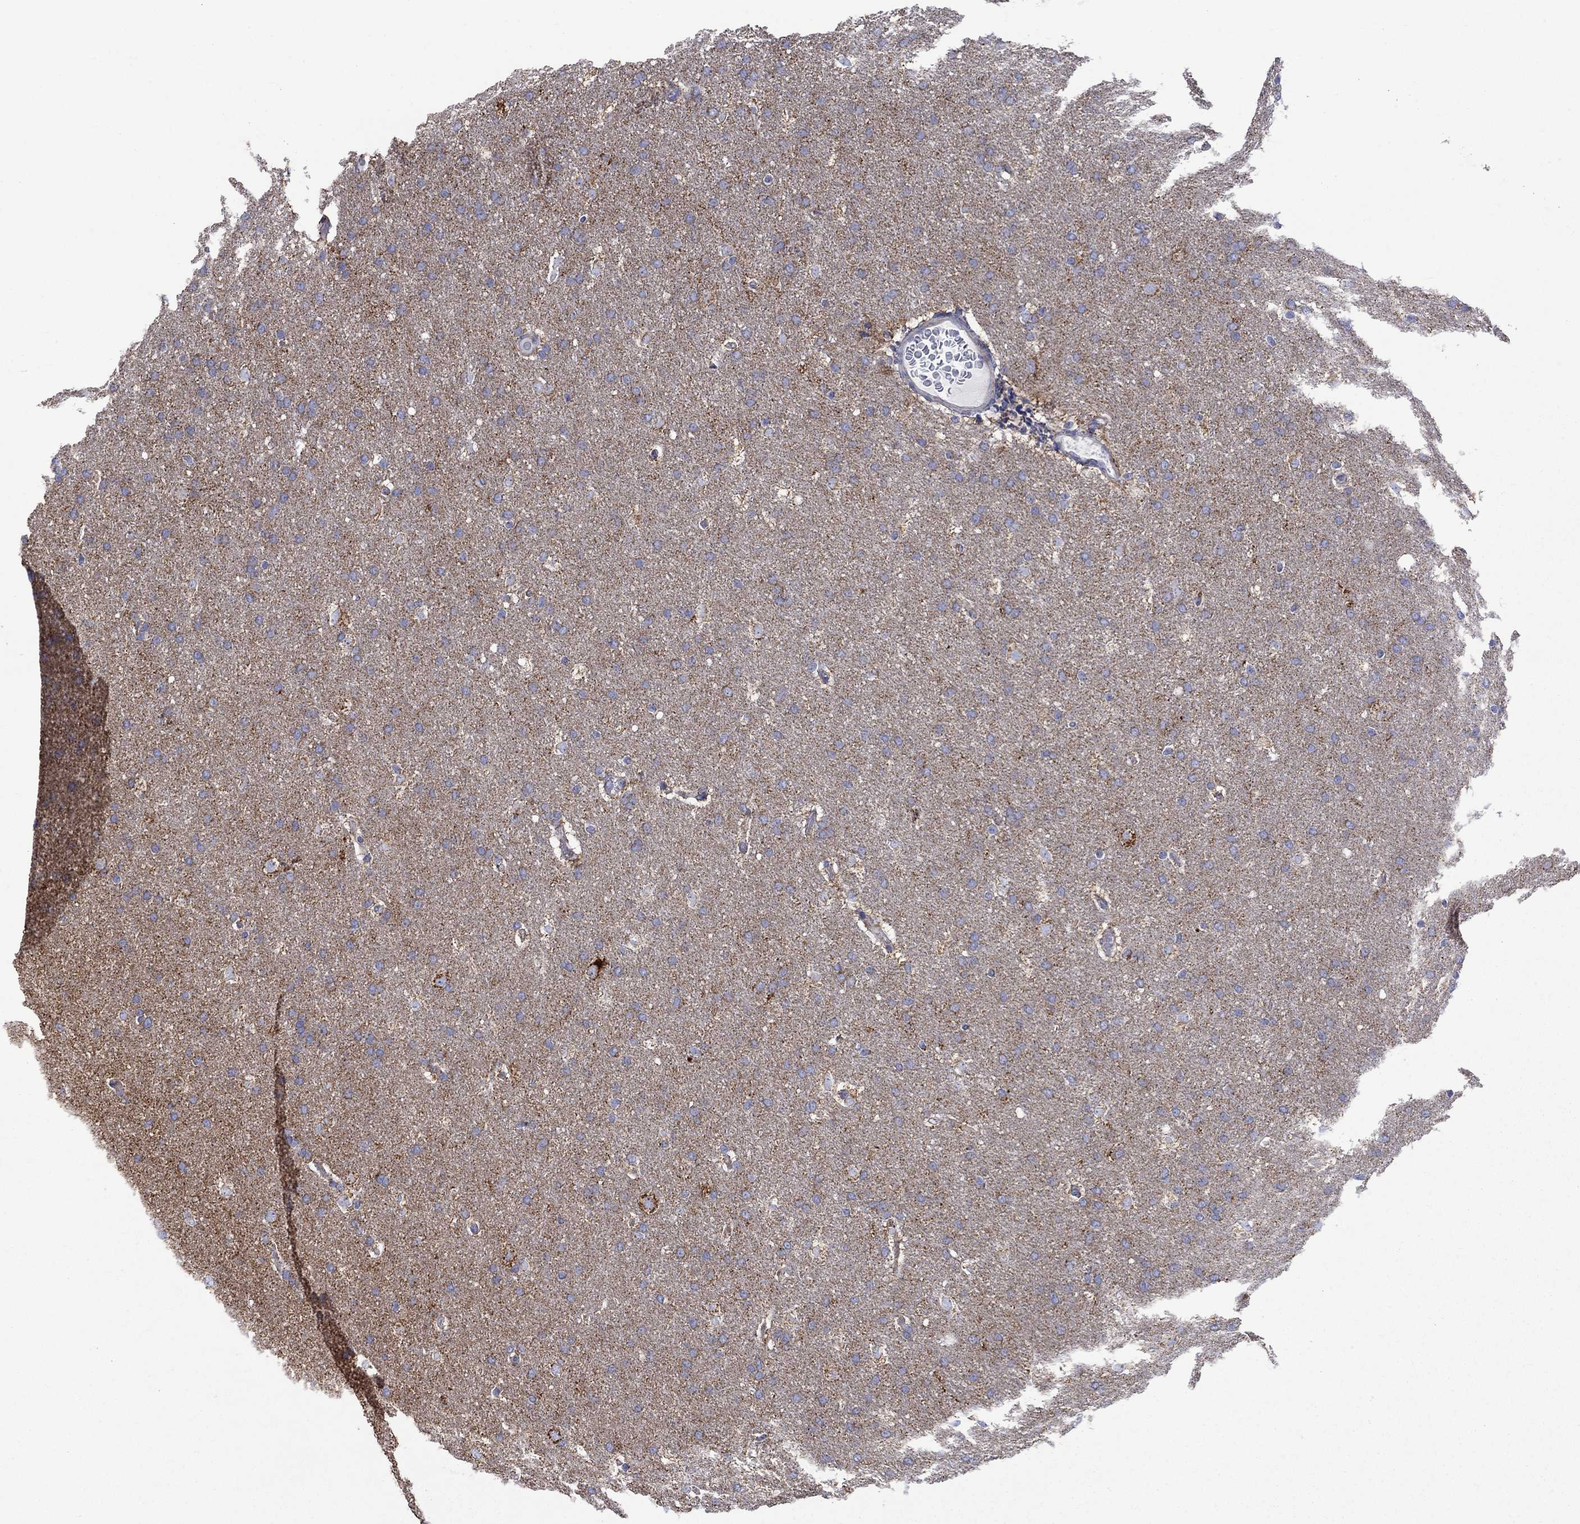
{"staining": {"intensity": "moderate", "quantity": "<25%", "location": "cytoplasmic/membranous"}, "tissue": "glioma", "cell_type": "Tumor cells", "image_type": "cancer", "snomed": [{"axis": "morphology", "description": "Glioma, malignant, Low grade"}, {"axis": "topography", "description": "Brain"}], "caption": "DAB immunohistochemical staining of human glioma shows moderate cytoplasmic/membranous protein positivity in approximately <25% of tumor cells.", "gene": "CISD1", "patient": {"sex": "female", "age": 37}}